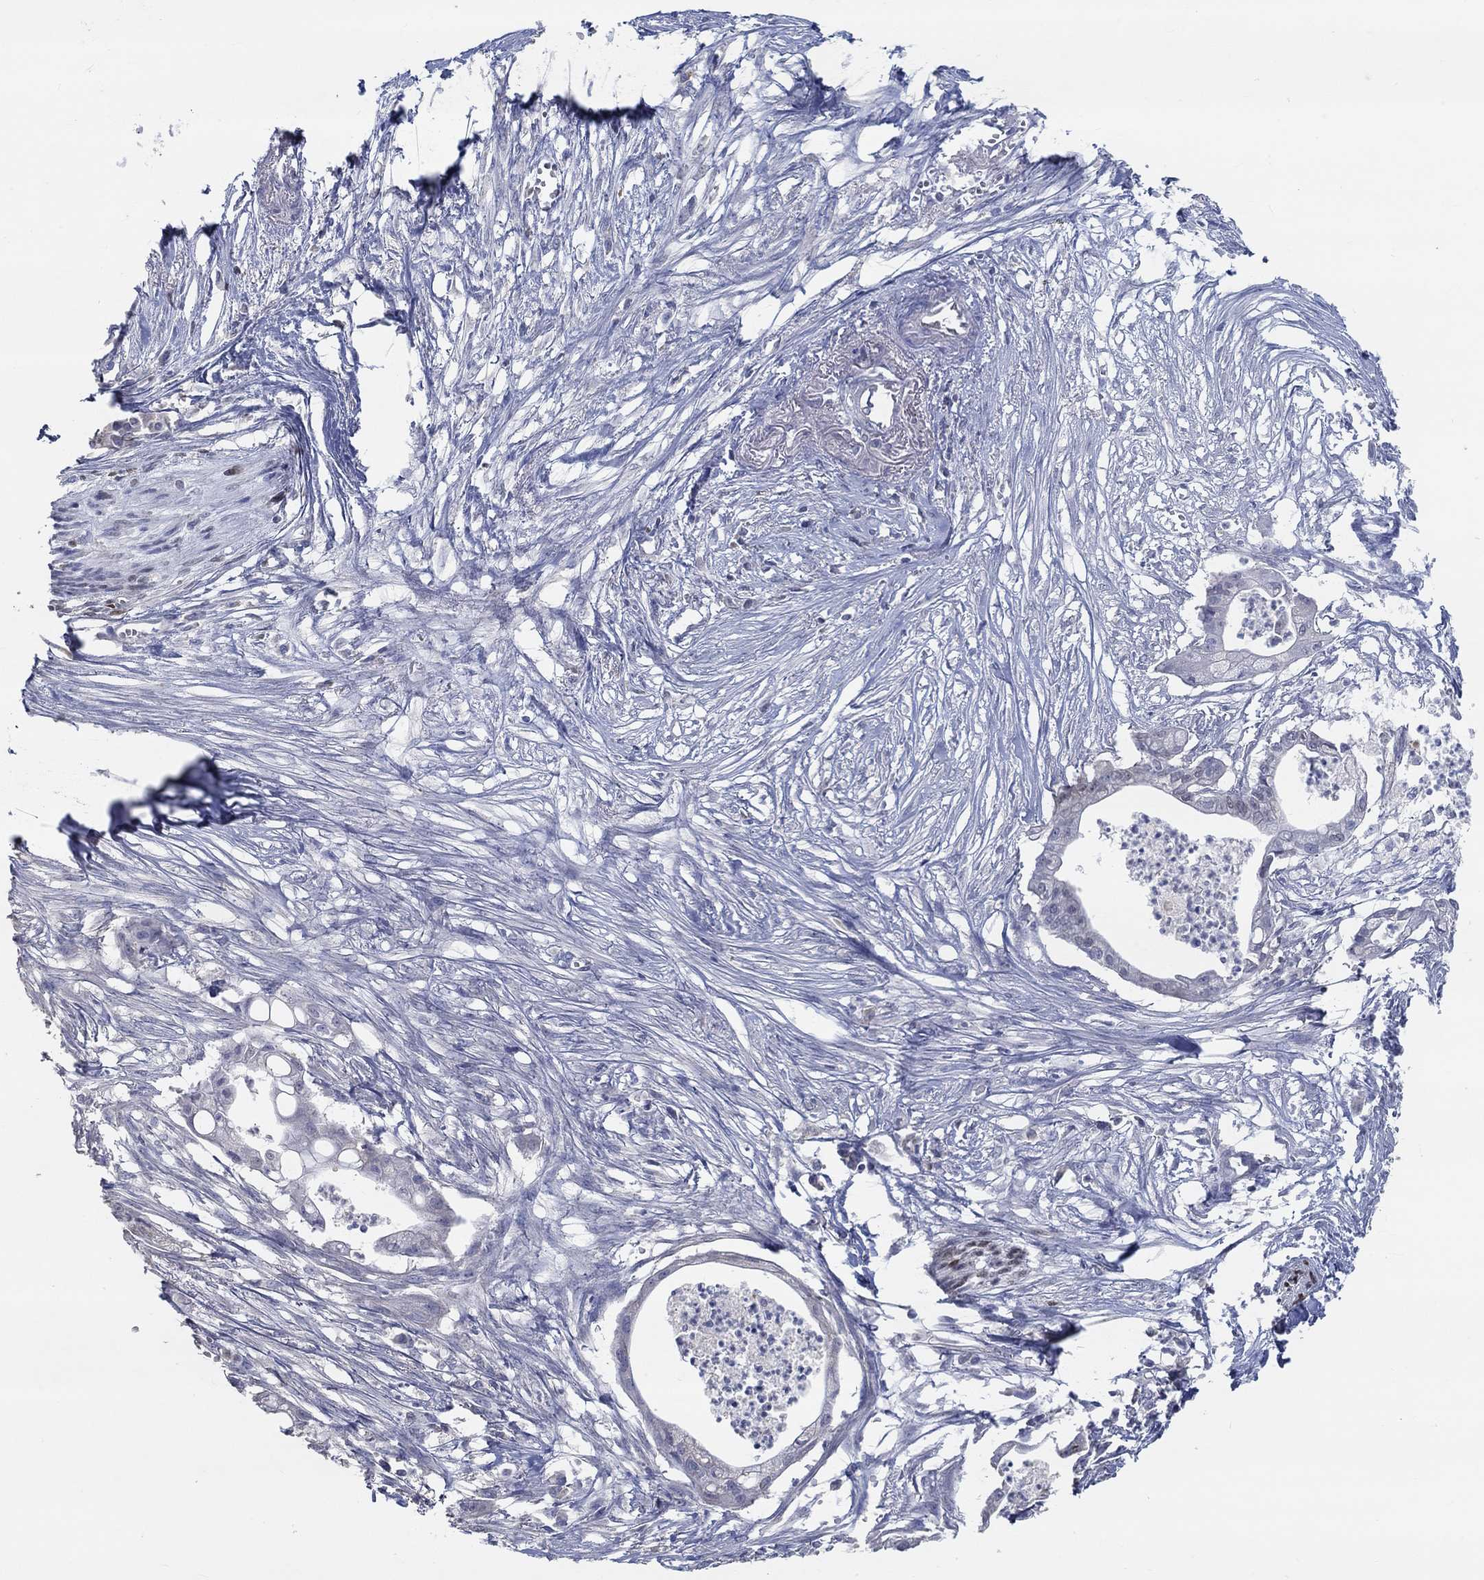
{"staining": {"intensity": "negative", "quantity": "none", "location": "none"}, "tissue": "pancreatic cancer", "cell_type": "Tumor cells", "image_type": "cancer", "snomed": [{"axis": "morphology", "description": "Normal tissue, NOS"}, {"axis": "morphology", "description": "Adenocarcinoma, NOS"}, {"axis": "topography", "description": "Pancreas"}], "caption": "Immunohistochemical staining of human pancreatic cancer (adenocarcinoma) demonstrates no significant staining in tumor cells. (Brightfield microscopy of DAB immunohistochemistry at high magnification).", "gene": "FGF2", "patient": {"sex": "female", "age": 58}}